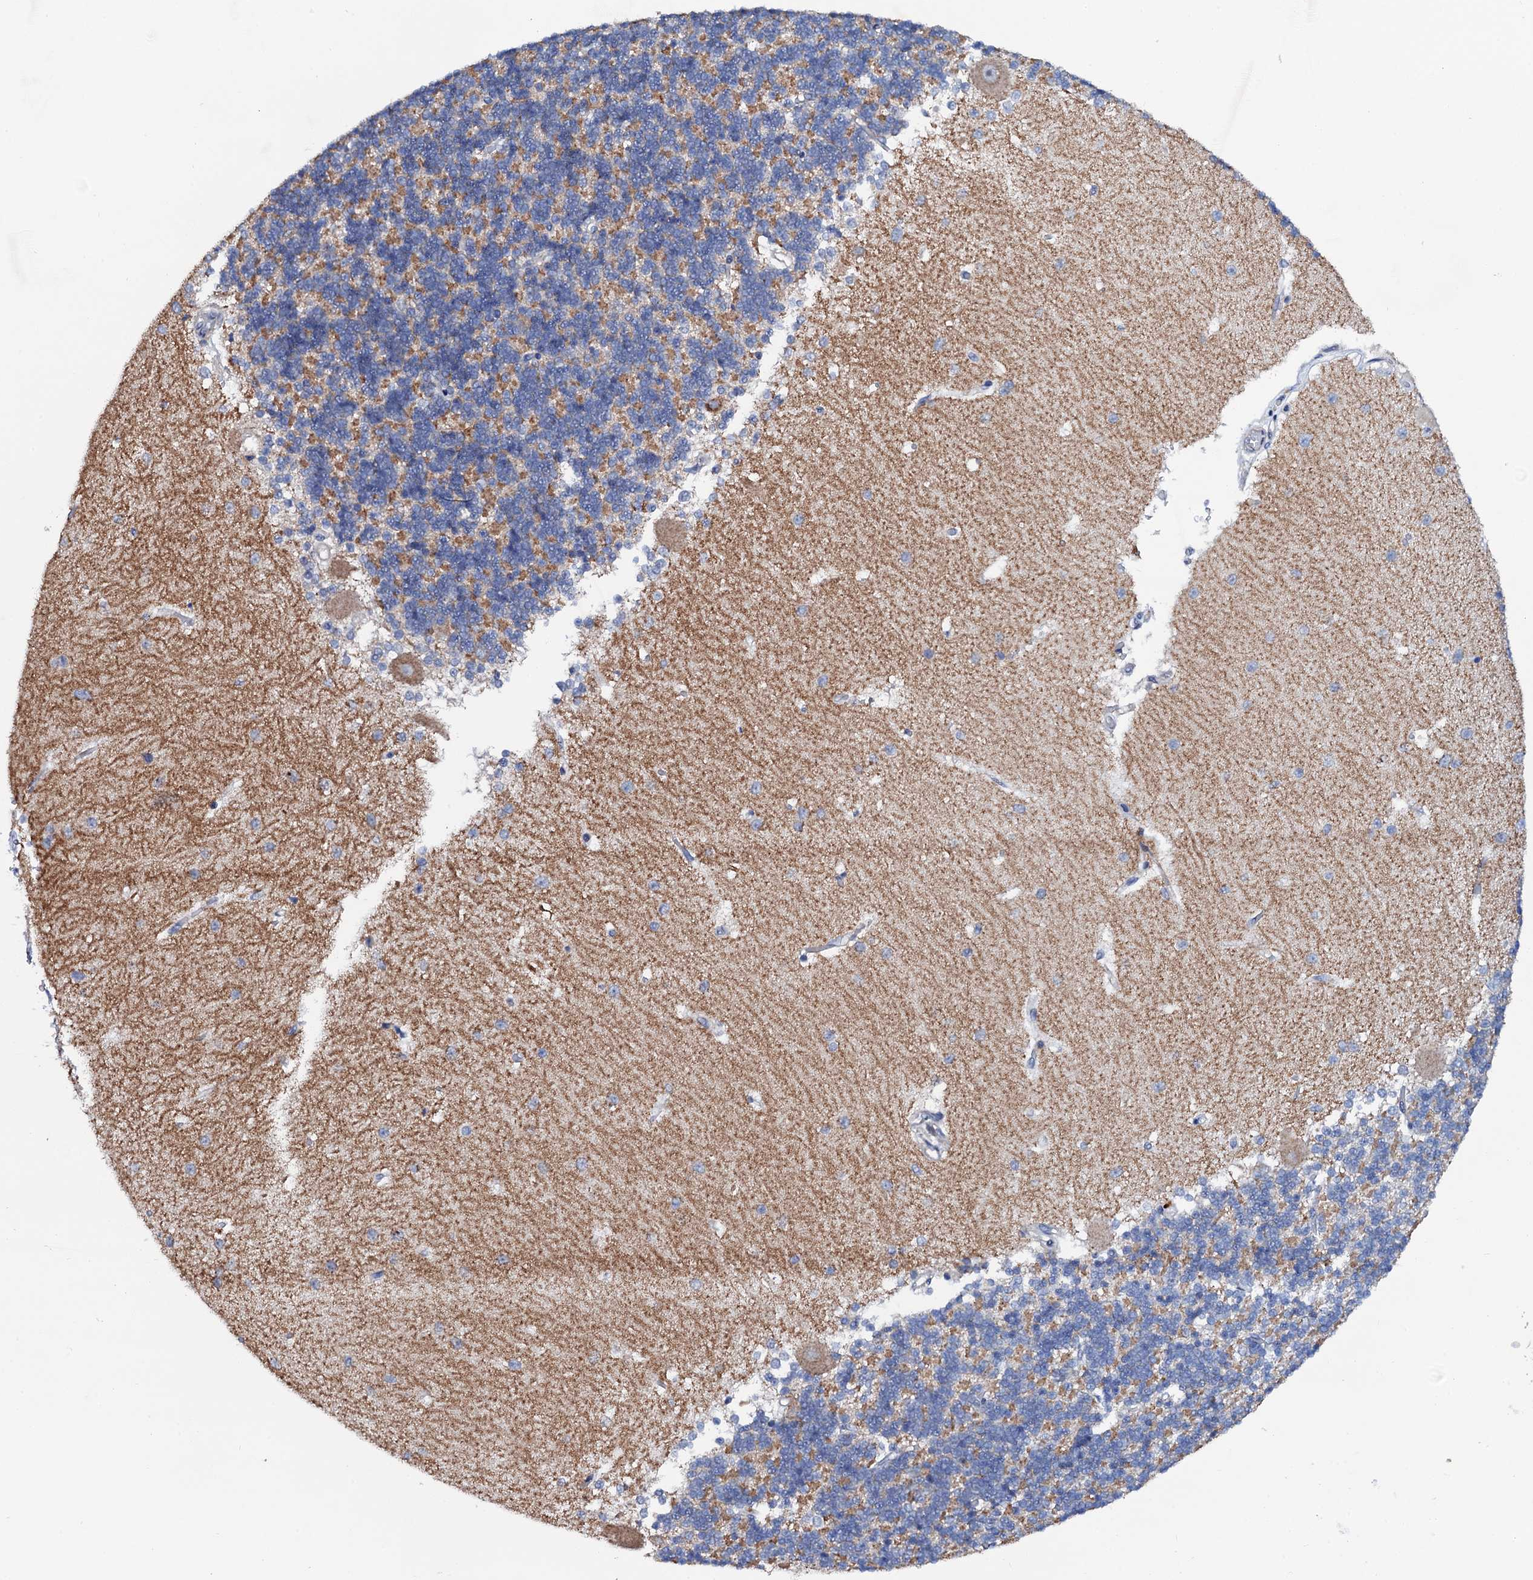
{"staining": {"intensity": "moderate", "quantity": "25%-75%", "location": "cytoplasmic/membranous"}, "tissue": "cerebellum", "cell_type": "Cells in granular layer", "image_type": "normal", "snomed": [{"axis": "morphology", "description": "Normal tissue, NOS"}, {"axis": "topography", "description": "Cerebellum"}], "caption": "Immunohistochemistry (IHC) of normal human cerebellum displays medium levels of moderate cytoplasmic/membranous positivity in approximately 25%-75% of cells in granular layer.", "gene": "MRPL48", "patient": {"sex": "male", "age": 37}}